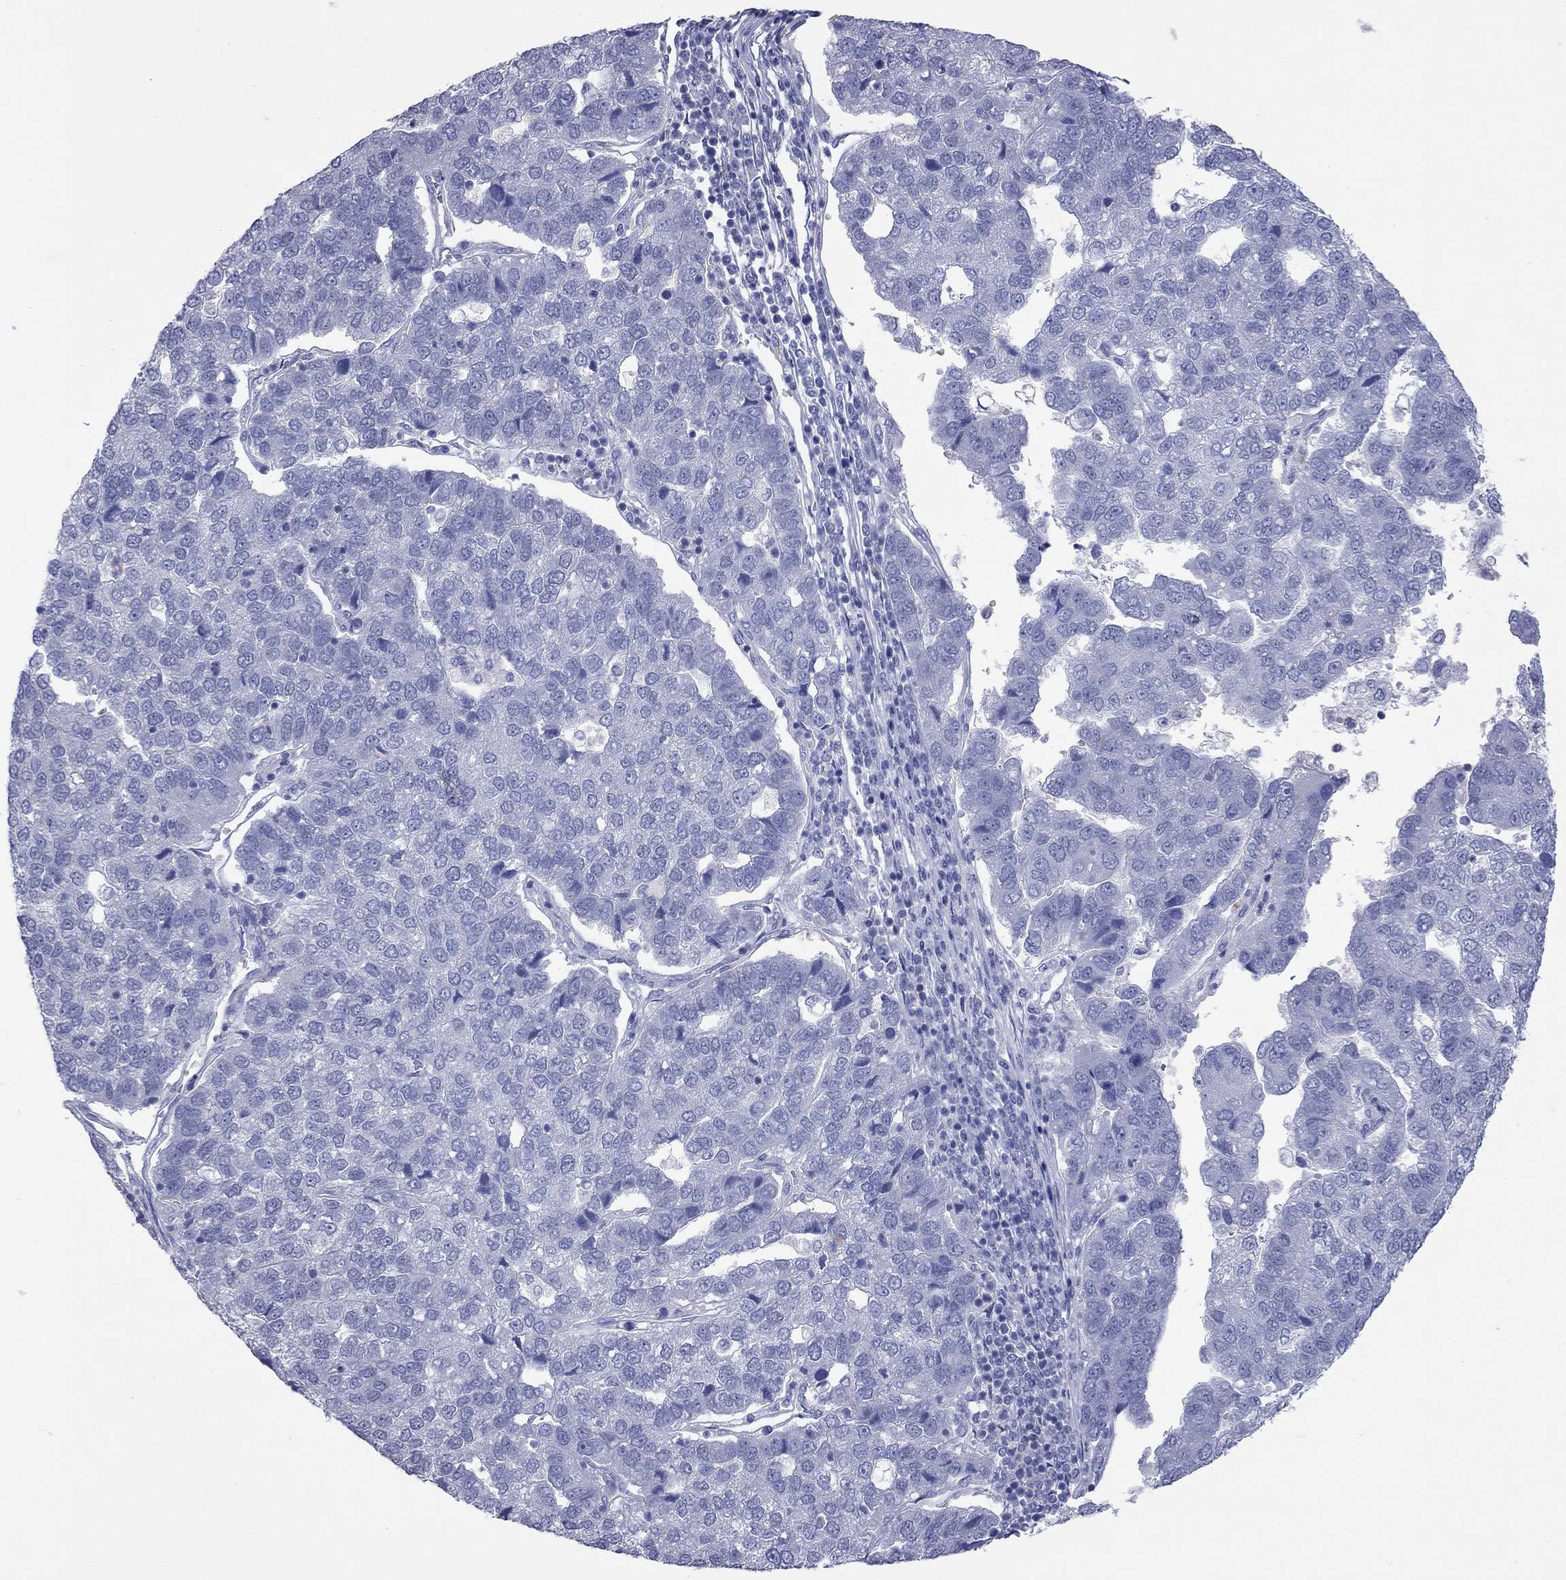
{"staining": {"intensity": "negative", "quantity": "none", "location": "none"}, "tissue": "pancreatic cancer", "cell_type": "Tumor cells", "image_type": "cancer", "snomed": [{"axis": "morphology", "description": "Adenocarcinoma, NOS"}, {"axis": "topography", "description": "Pancreas"}], "caption": "A histopathology image of human pancreatic cancer (adenocarcinoma) is negative for staining in tumor cells.", "gene": "ACTL7B", "patient": {"sex": "female", "age": 61}}